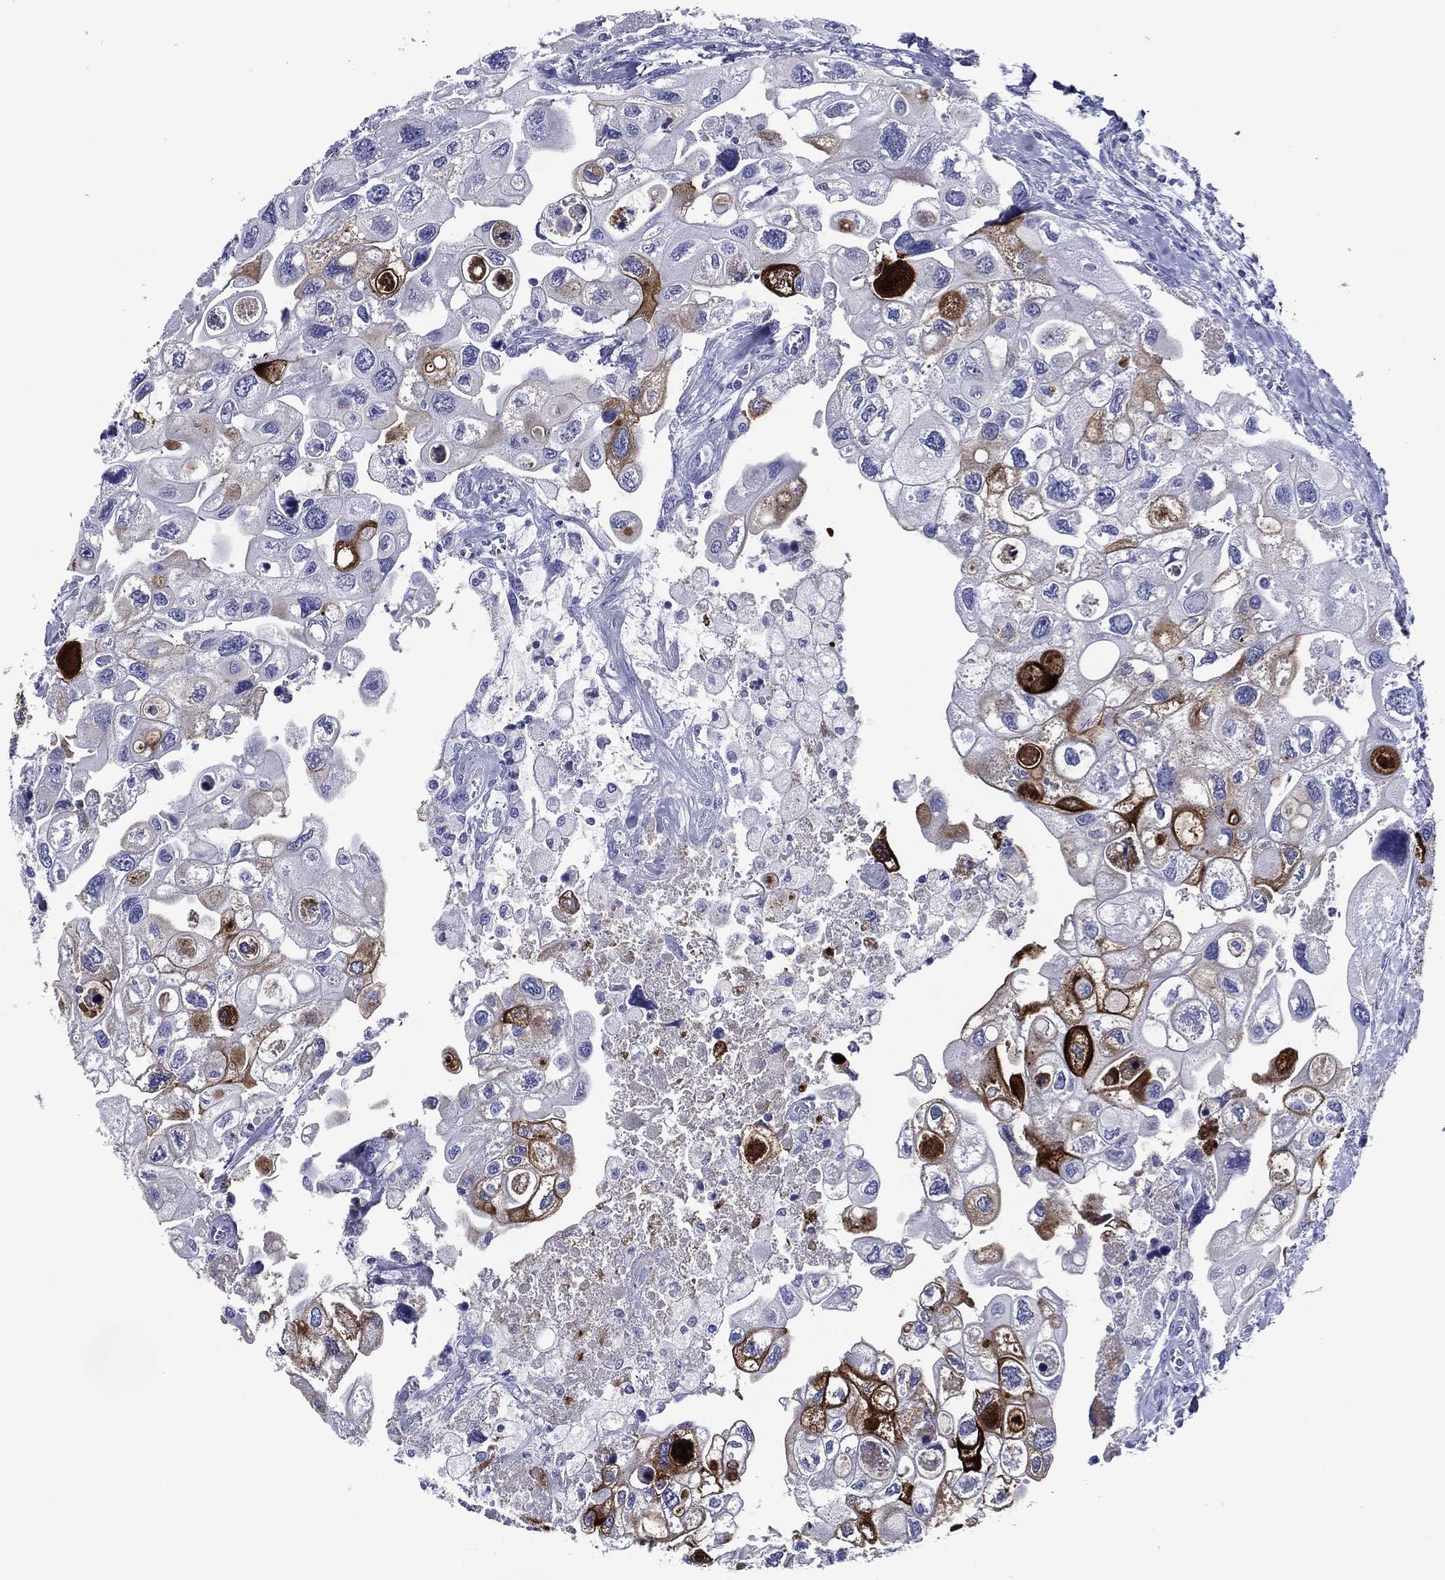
{"staining": {"intensity": "strong", "quantity": "<25%", "location": "cytoplasmic/membranous"}, "tissue": "urothelial cancer", "cell_type": "Tumor cells", "image_type": "cancer", "snomed": [{"axis": "morphology", "description": "Urothelial carcinoma, High grade"}, {"axis": "topography", "description": "Urinary bladder"}], "caption": "Protein staining by immunohistochemistry exhibits strong cytoplasmic/membranous expression in about <25% of tumor cells in urothelial cancer. (DAB (3,3'-diaminobenzidine) IHC with brightfield microscopy, high magnification).", "gene": "ACE2", "patient": {"sex": "male", "age": 59}}